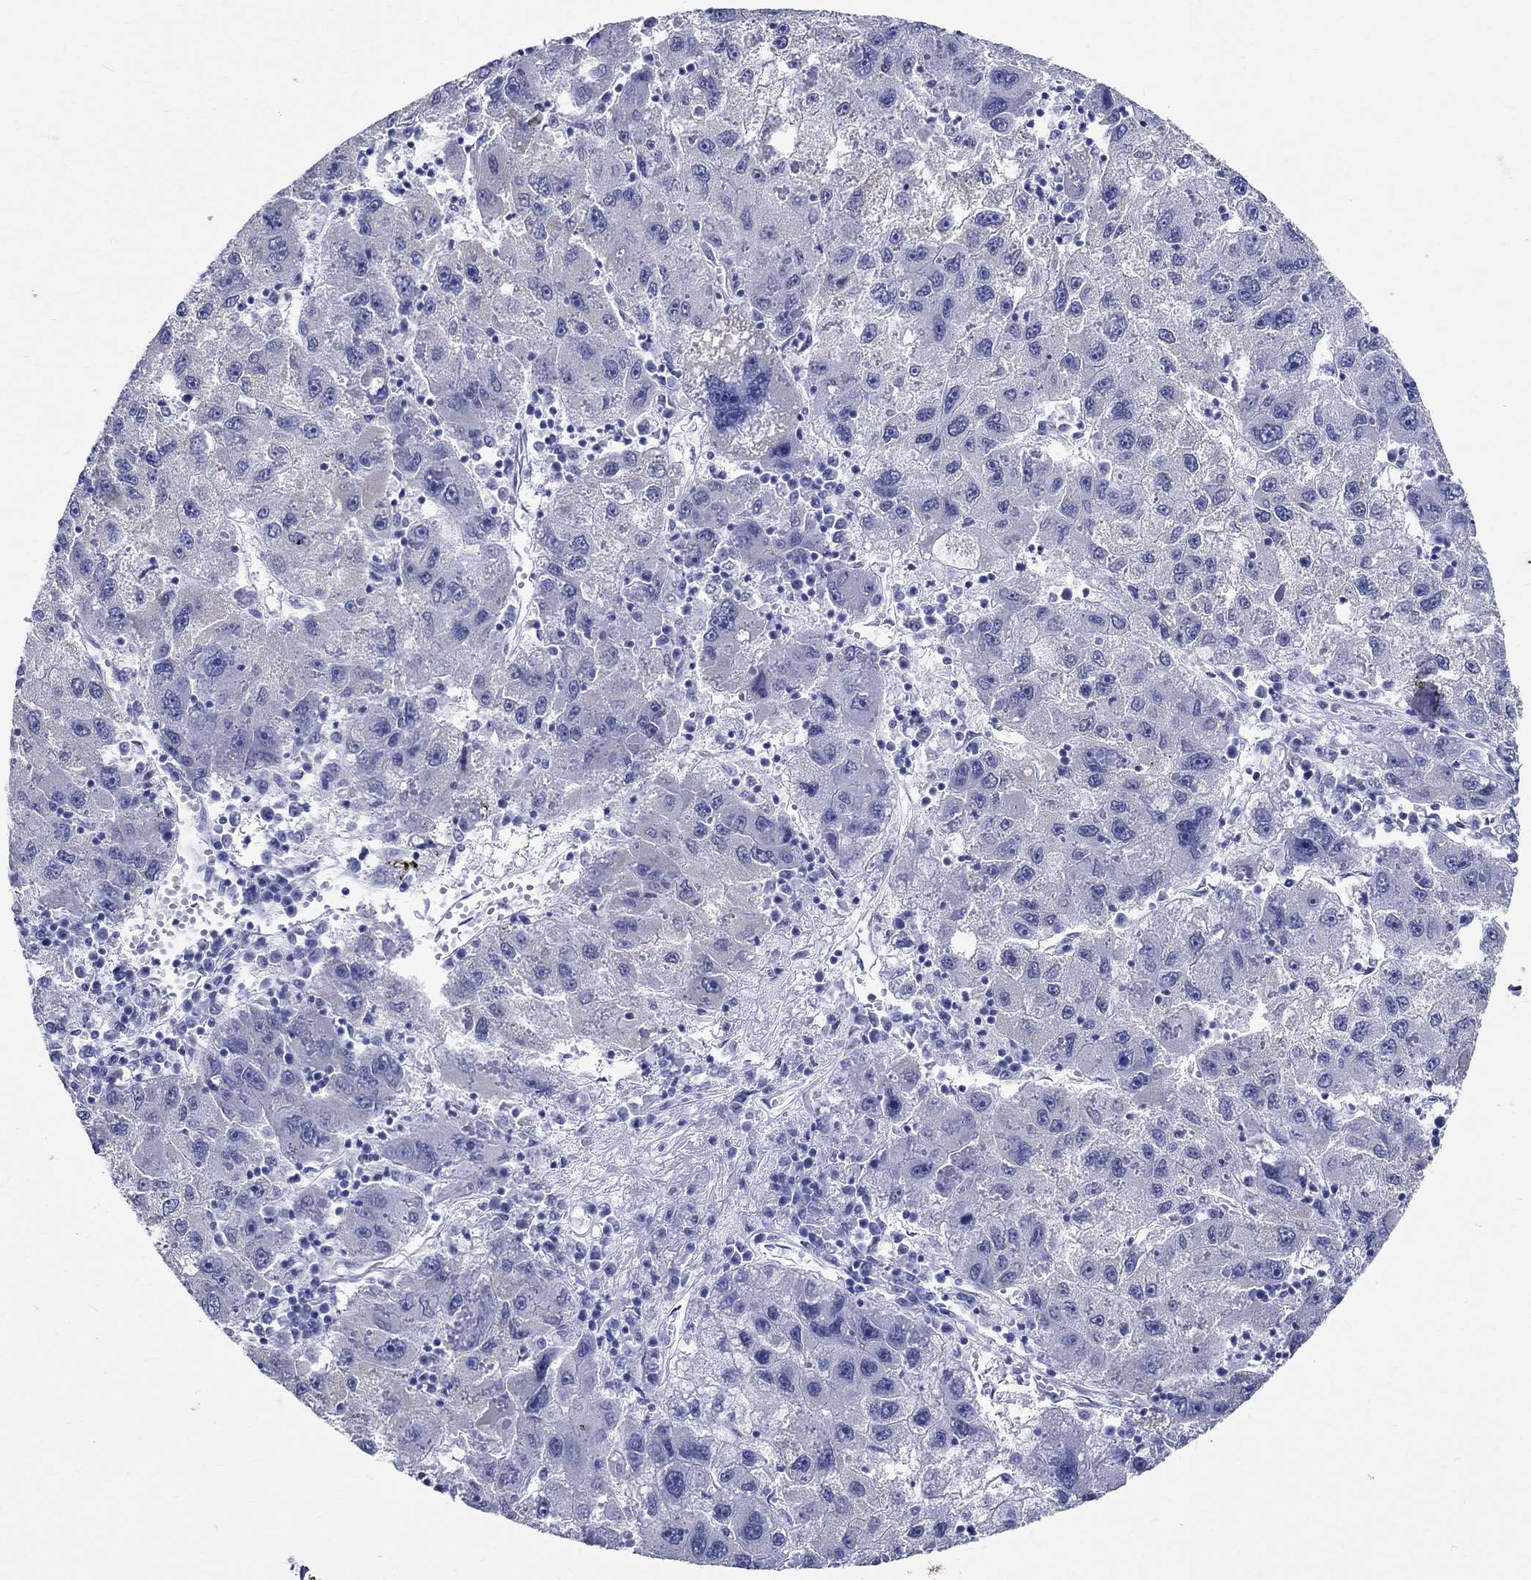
{"staining": {"intensity": "negative", "quantity": "none", "location": "none"}, "tissue": "liver cancer", "cell_type": "Tumor cells", "image_type": "cancer", "snomed": [{"axis": "morphology", "description": "Carcinoma, Hepatocellular, NOS"}, {"axis": "topography", "description": "Liver"}], "caption": "DAB (3,3'-diaminobenzidine) immunohistochemical staining of liver cancer (hepatocellular carcinoma) displays no significant expression in tumor cells. (Brightfield microscopy of DAB (3,3'-diaminobenzidine) immunohistochemistry at high magnification).", "gene": "TSPAN16", "patient": {"sex": "male", "age": 75}}